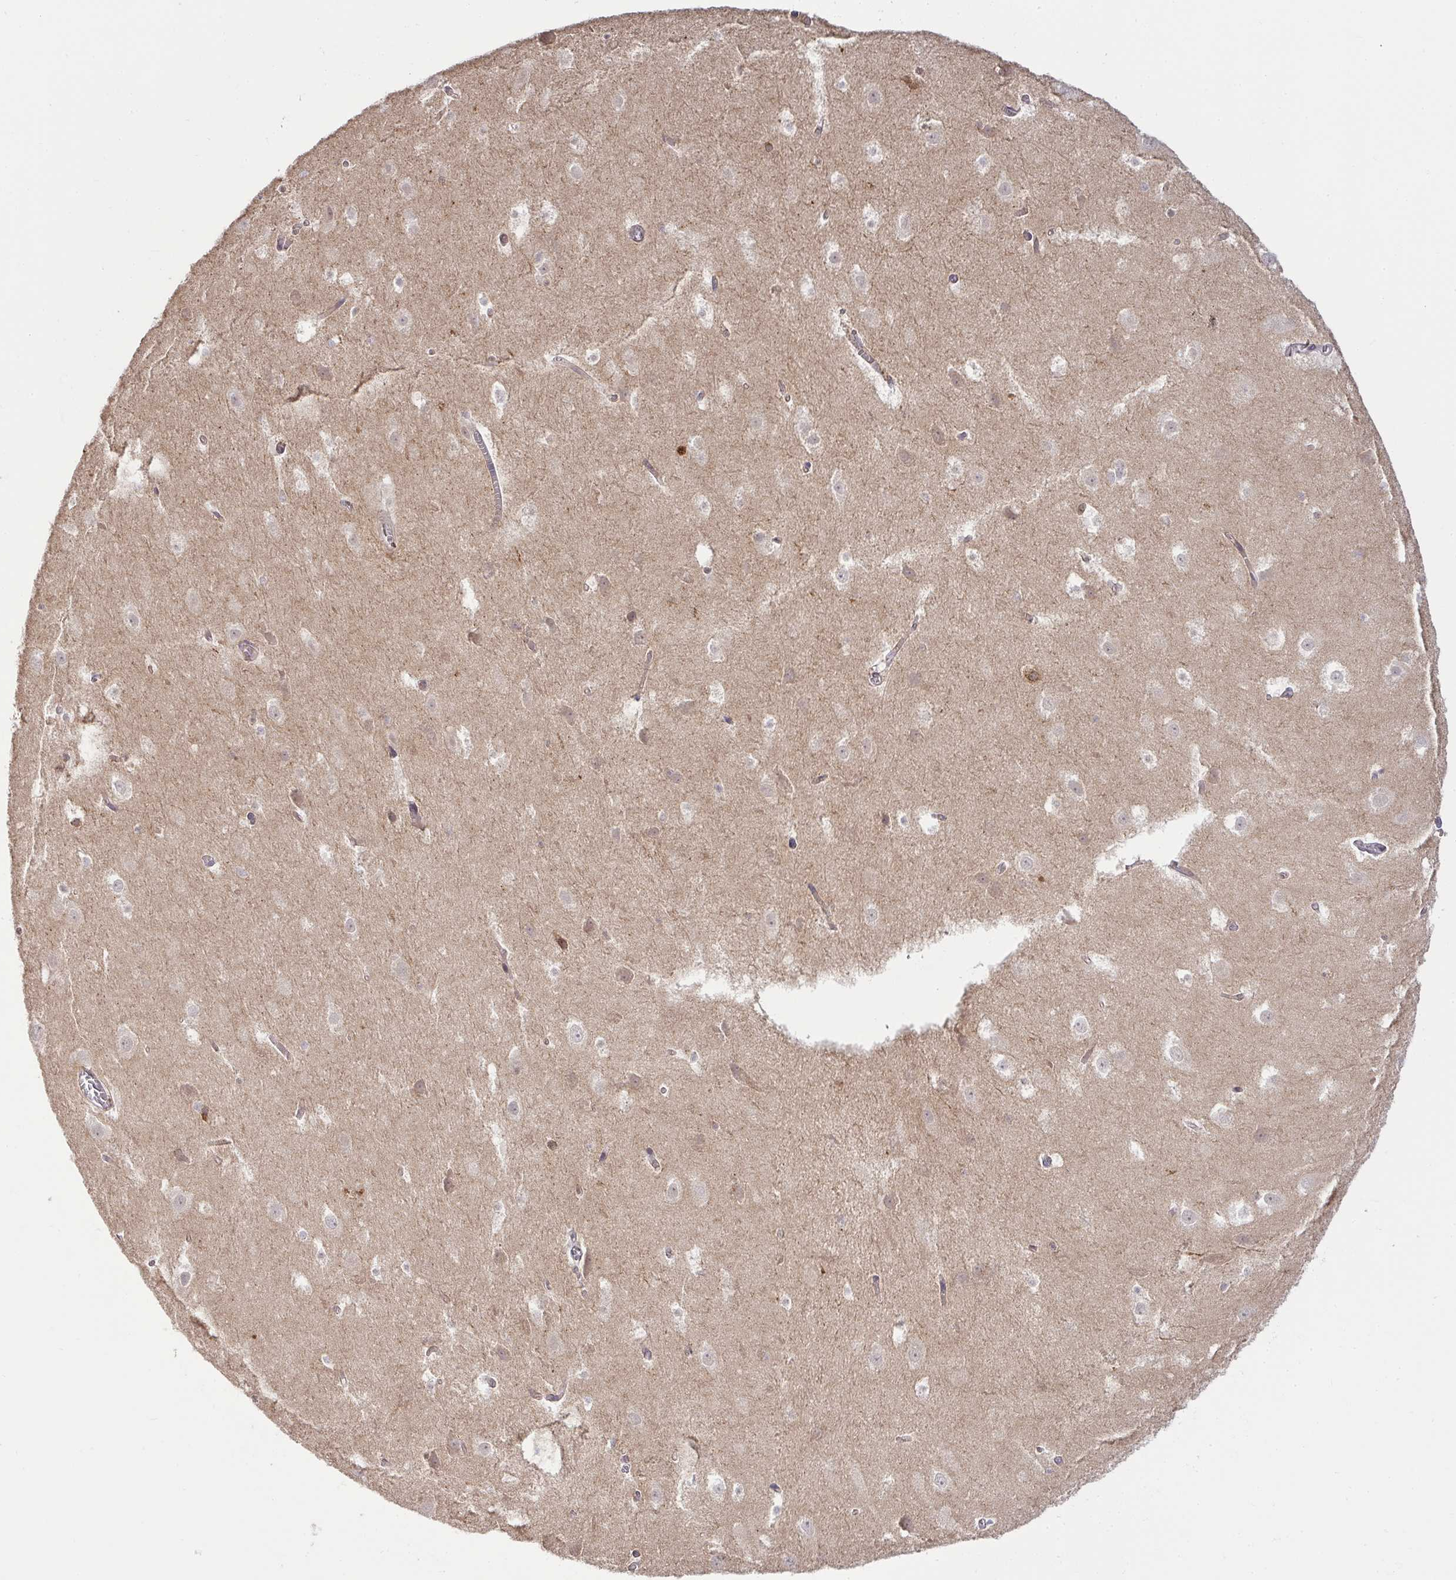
{"staining": {"intensity": "moderate", "quantity": "<25%", "location": "cytoplasmic/membranous"}, "tissue": "hippocampus", "cell_type": "Glial cells", "image_type": "normal", "snomed": [{"axis": "morphology", "description": "Normal tissue, NOS"}, {"axis": "topography", "description": "Hippocampus"}], "caption": "Glial cells display low levels of moderate cytoplasmic/membranous expression in about <25% of cells in benign human hippocampus.", "gene": "SLC9A6", "patient": {"sex": "female", "age": 52}}